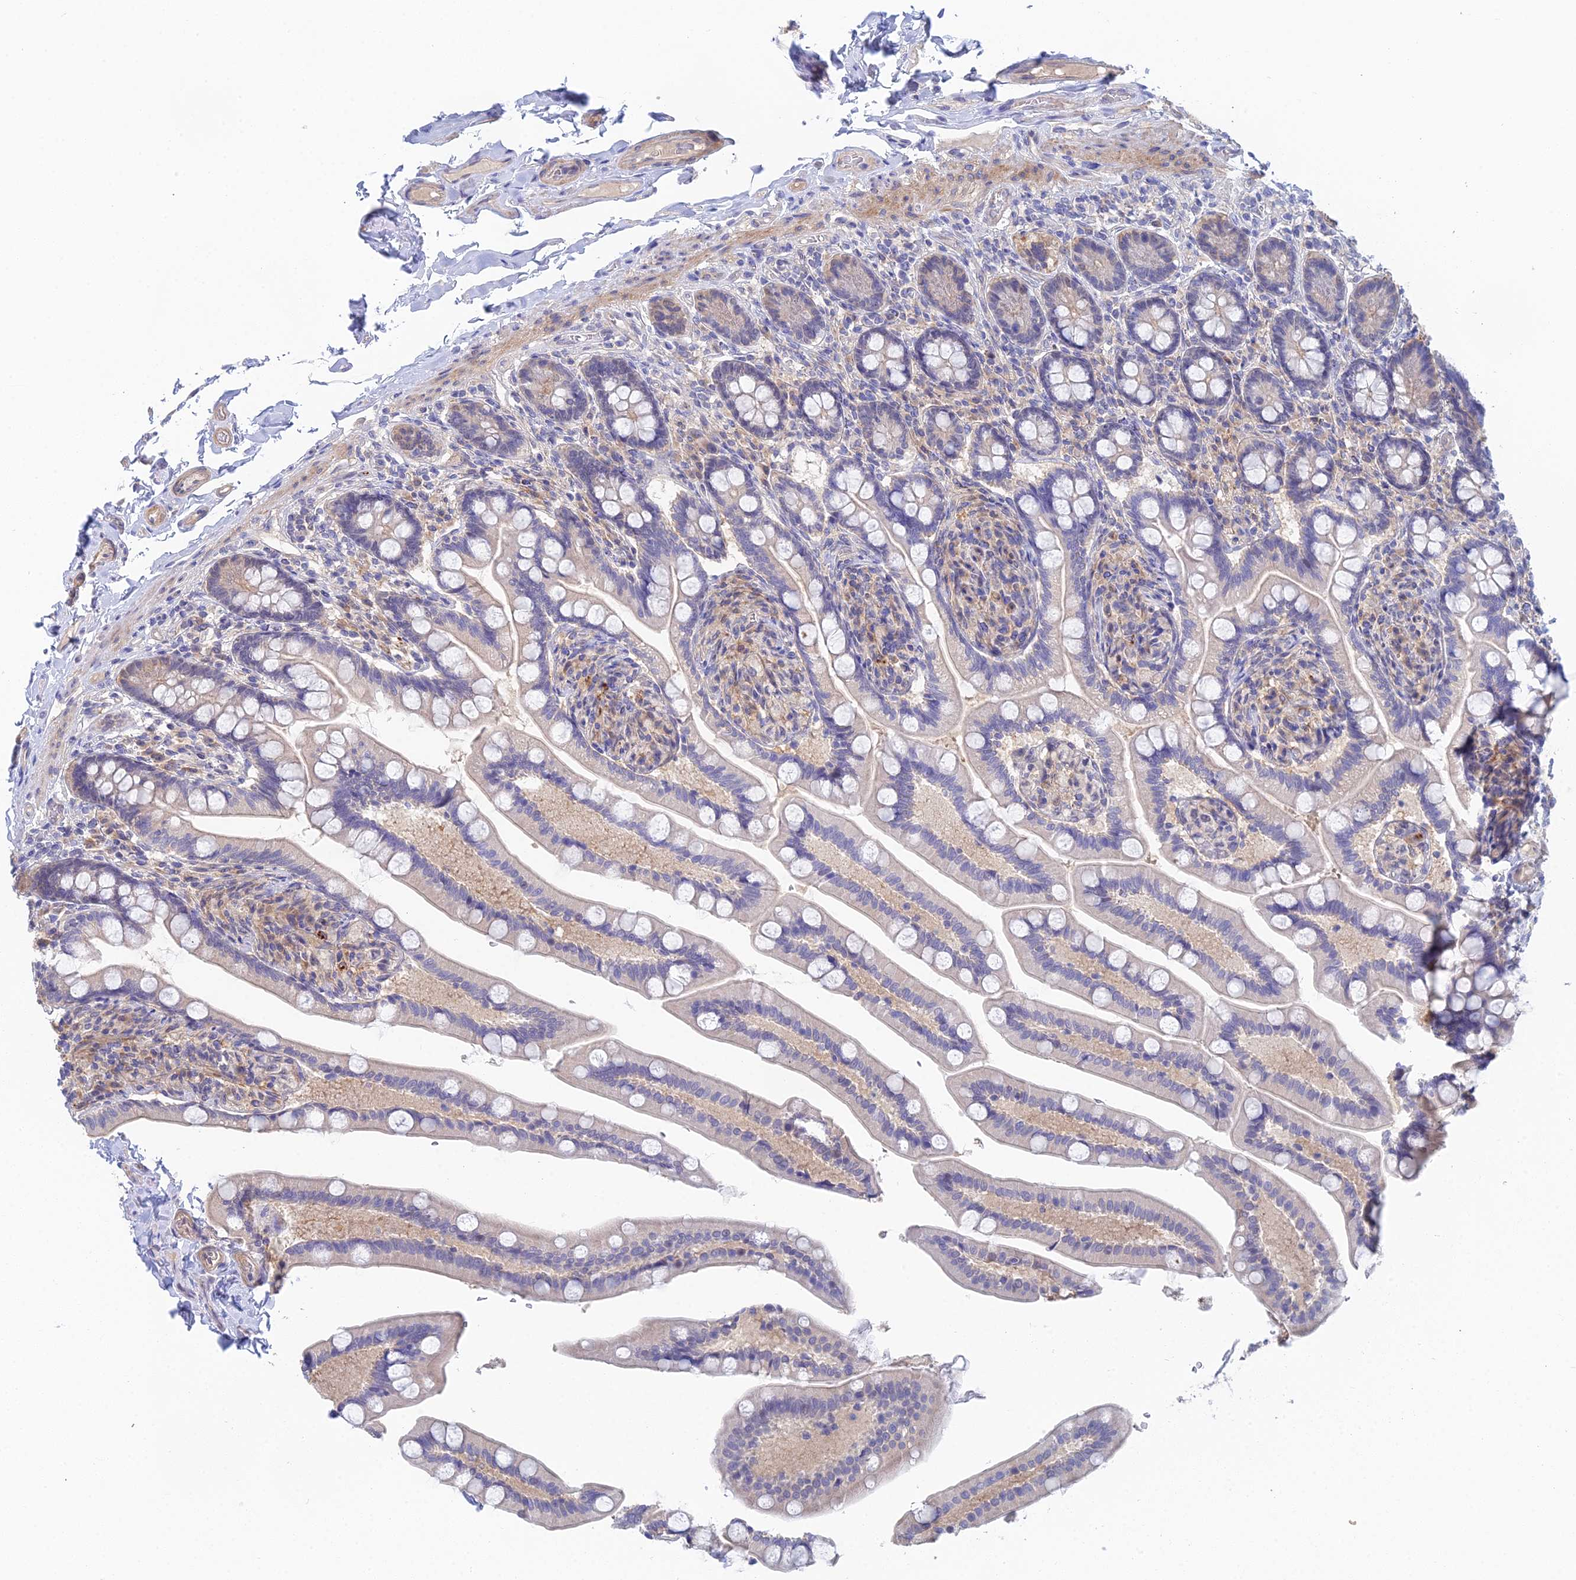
{"staining": {"intensity": "negative", "quantity": "none", "location": "none"}, "tissue": "small intestine", "cell_type": "Glandular cells", "image_type": "normal", "snomed": [{"axis": "morphology", "description": "Normal tissue, NOS"}, {"axis": "topography", "description": "Small intestine"}], "caption": "A high-resolution image shows immunohistochemistry staining of benign small intestine, which shows no significant staining in glandular cells. The staining is performed using DAB brown chromogen with nuclei counter-stained in using hematoxylin.", "gene": "DNAH14", "patient": {"sex": "female", "age": 64}}